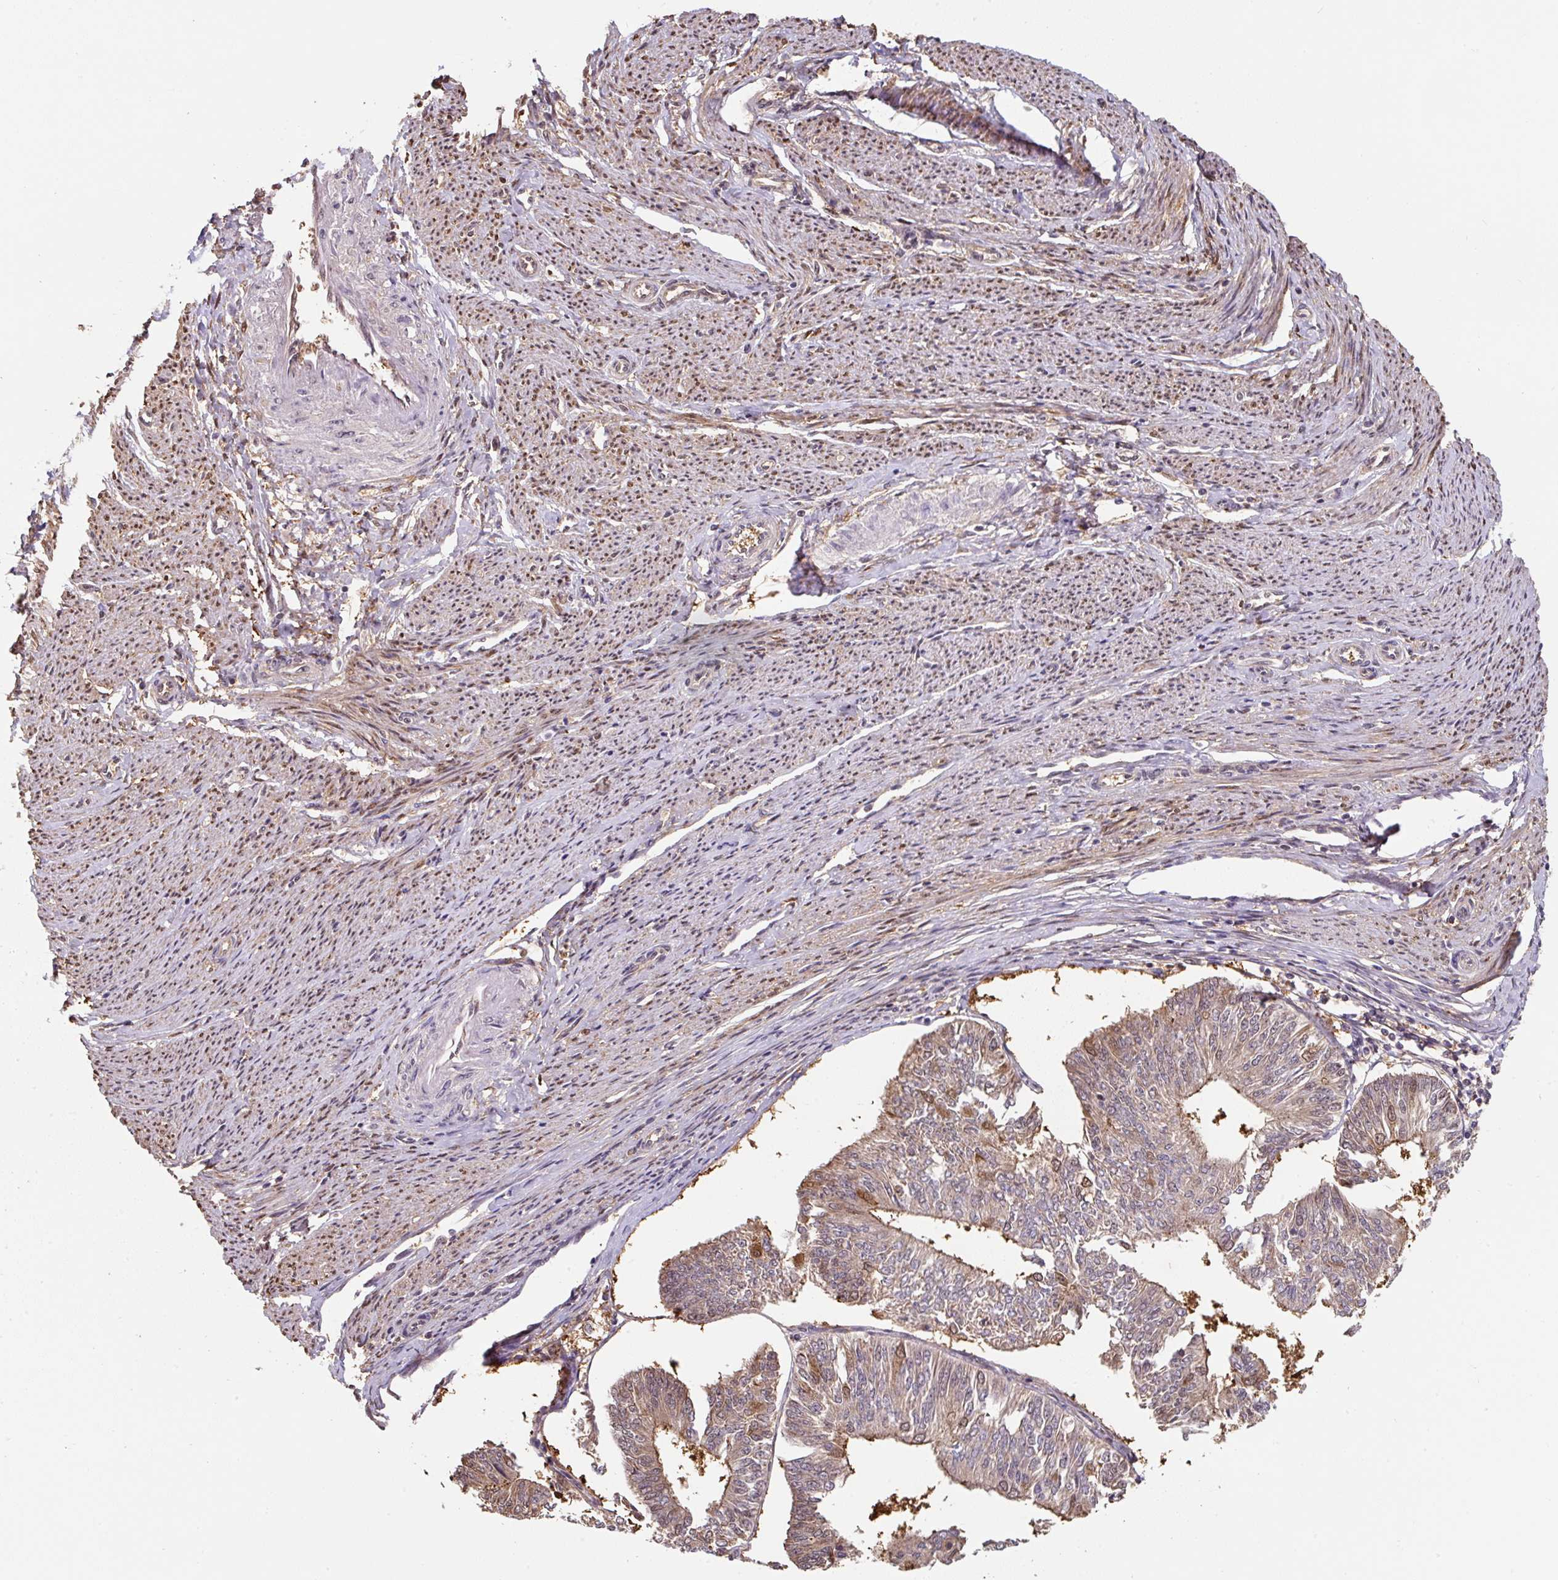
{"staining": {"intensity": "moderate", "quantity": "<25%", "location": "cytoplasmic/membranous,nuclear"}, "tissue": "endometrial cancer", "cell_type": "Tumor cells", "image_type": "cancer", "snomed": [{"axis": "morphology", "description": "Adenocarcinoma, NOS"}, {"axis": "topography", "description": "Endometrium"}], "caption": "The immunohistochemical stain labels moderate cytoplasmic/membranous and nuclear expression in tumor cells of endometrial cancer (adenocarcinoma) tissue.", "gene": "ST13", "patient": {"sex": "female", "age": 58}}